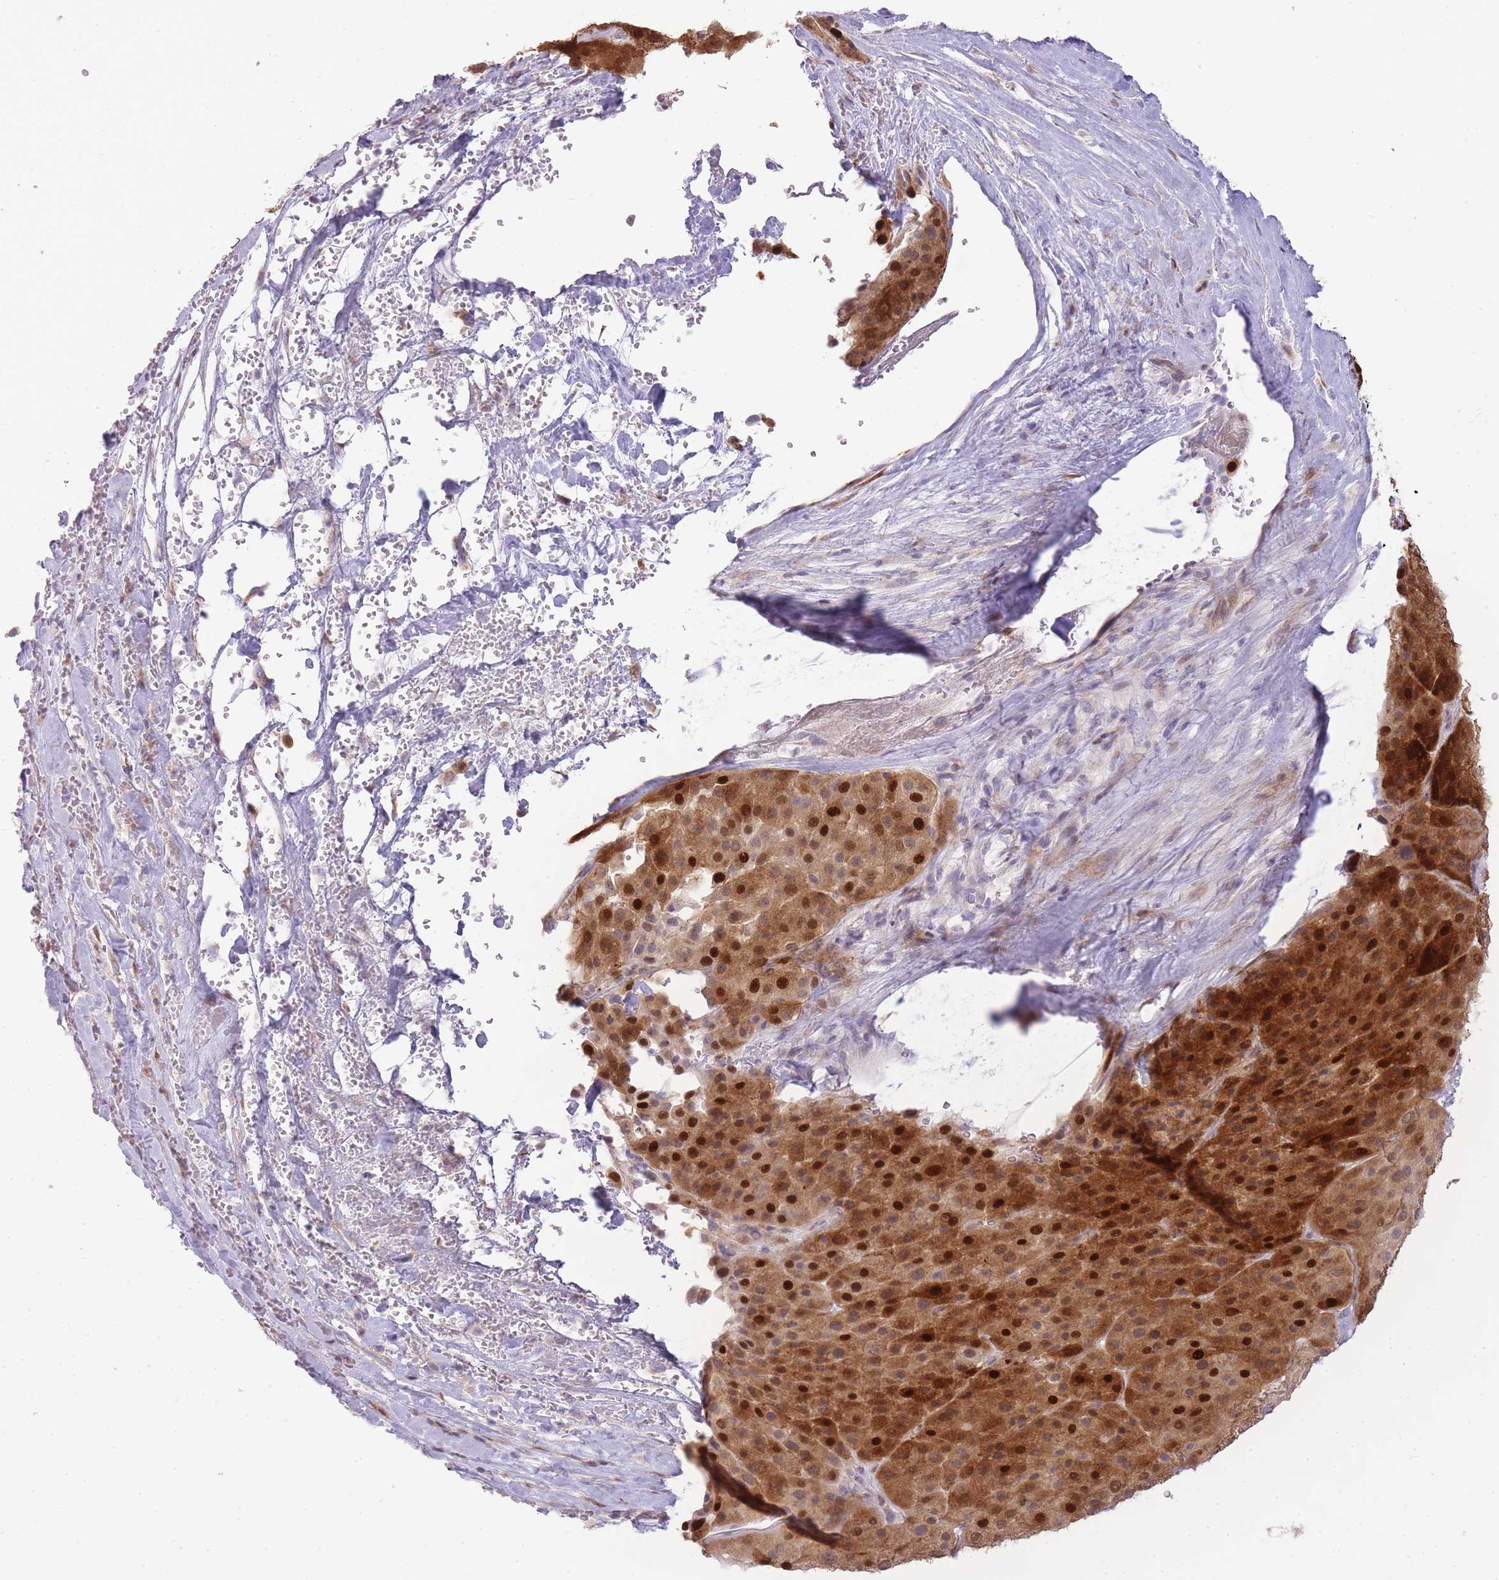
{"staining": {"intensity": "strong", "quantity": ">75%", "location": "cytoplasmic/membranous,nuclear"}, "tissue": "melanoma", "cell_type": "Tumor cells", "image_type": "cancer", "snomed": [{"axis": "morphology", "description": "Malignant melanoma, Metastatic site"}, {"axis": "topography", "description": "Smooth muscle"}], "caption": "Tumor cells reveal high levels of strong cytoplasmic/membranous and nuclear positivity in about >75% of cells in human melanoma. (DAB (3,3'-diaminobenzidine) IHC, brown staining for protein, blue staining for nuclei).", "gene": "PPP3R2", "patient": {"sex": "male", "age": 41}}